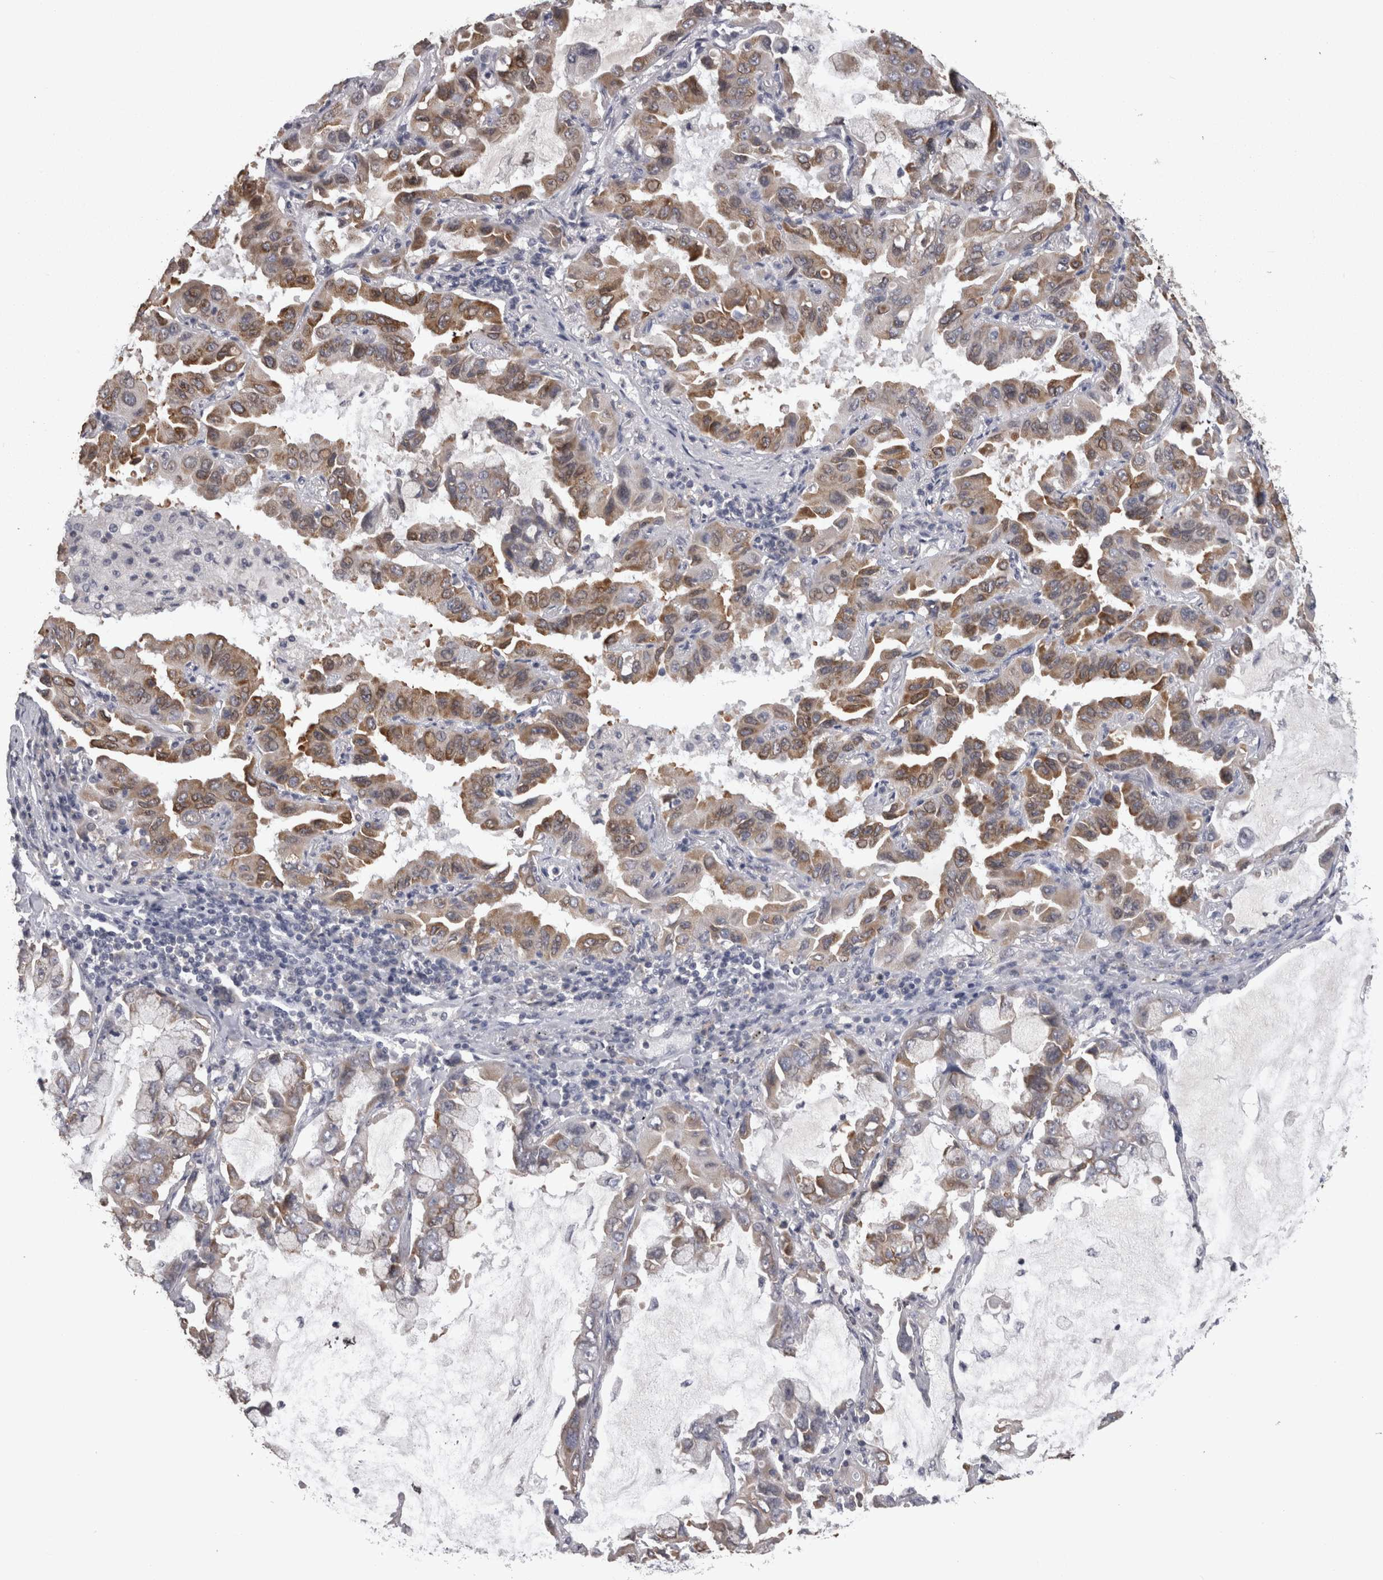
{"staining": {"intensity": "moderate", "quantity": ">75%", "location": "cytoplasmic/membranous"}, "tissue": "lung cancer", "cell_type": "Tumor cells", "image_type": "cancer", "snomed": [{"axis": "morphology", "description": "Adenocarcinoma, NOS"}, {"axis": "topography", "description": "Lung"}], "caption": "Protein expression analysis of human lung adenocarcinoma reveals moderate cytoplasmic/membranous positivity in about >75% of tumor cells.", "gene": "PON3", "patient": {"sex": "male", "age": 64}}